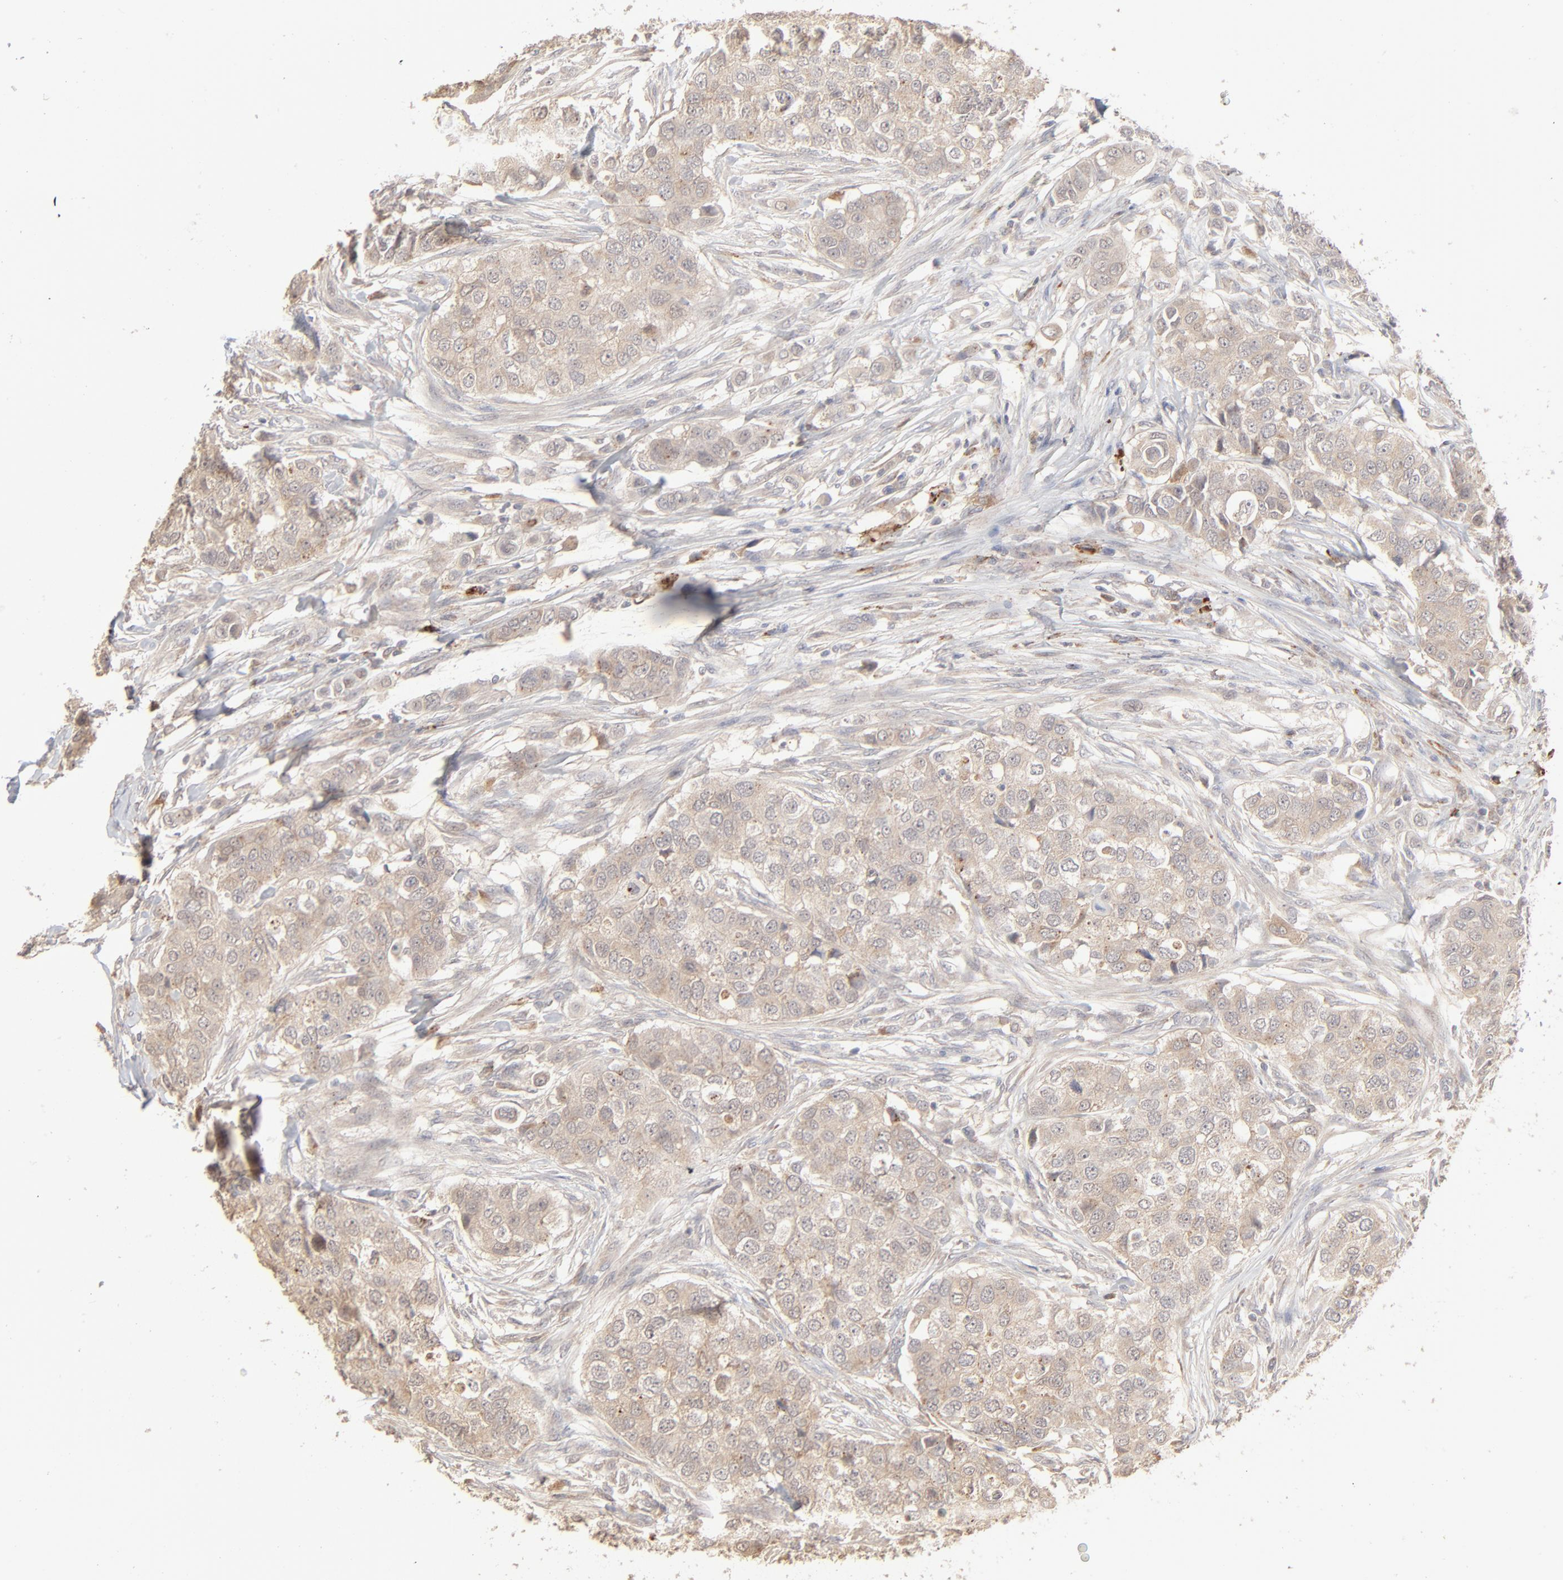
{"staining": {"intensity": "weak", "quantity": "25%-75%", "location": "cytoplasmic/membranous"}, "tissue": "breast cancer", "cell_type": "Tumor cells", "image_type": "cancer", "snomed": [{"axis": "morphology", "description": "Normal tissue, NOS"}, {"axis": "morphology", "description": "Duct carcinoma"}, {"axis": "topography", "description": "Breast"}], "caption": "Human breast infiltrating ductal carcinoma stained with a protein marker displays weak staining in tumor cells.", "gene": "POMT2", "patient": {"sex": "female", "age": 49}}